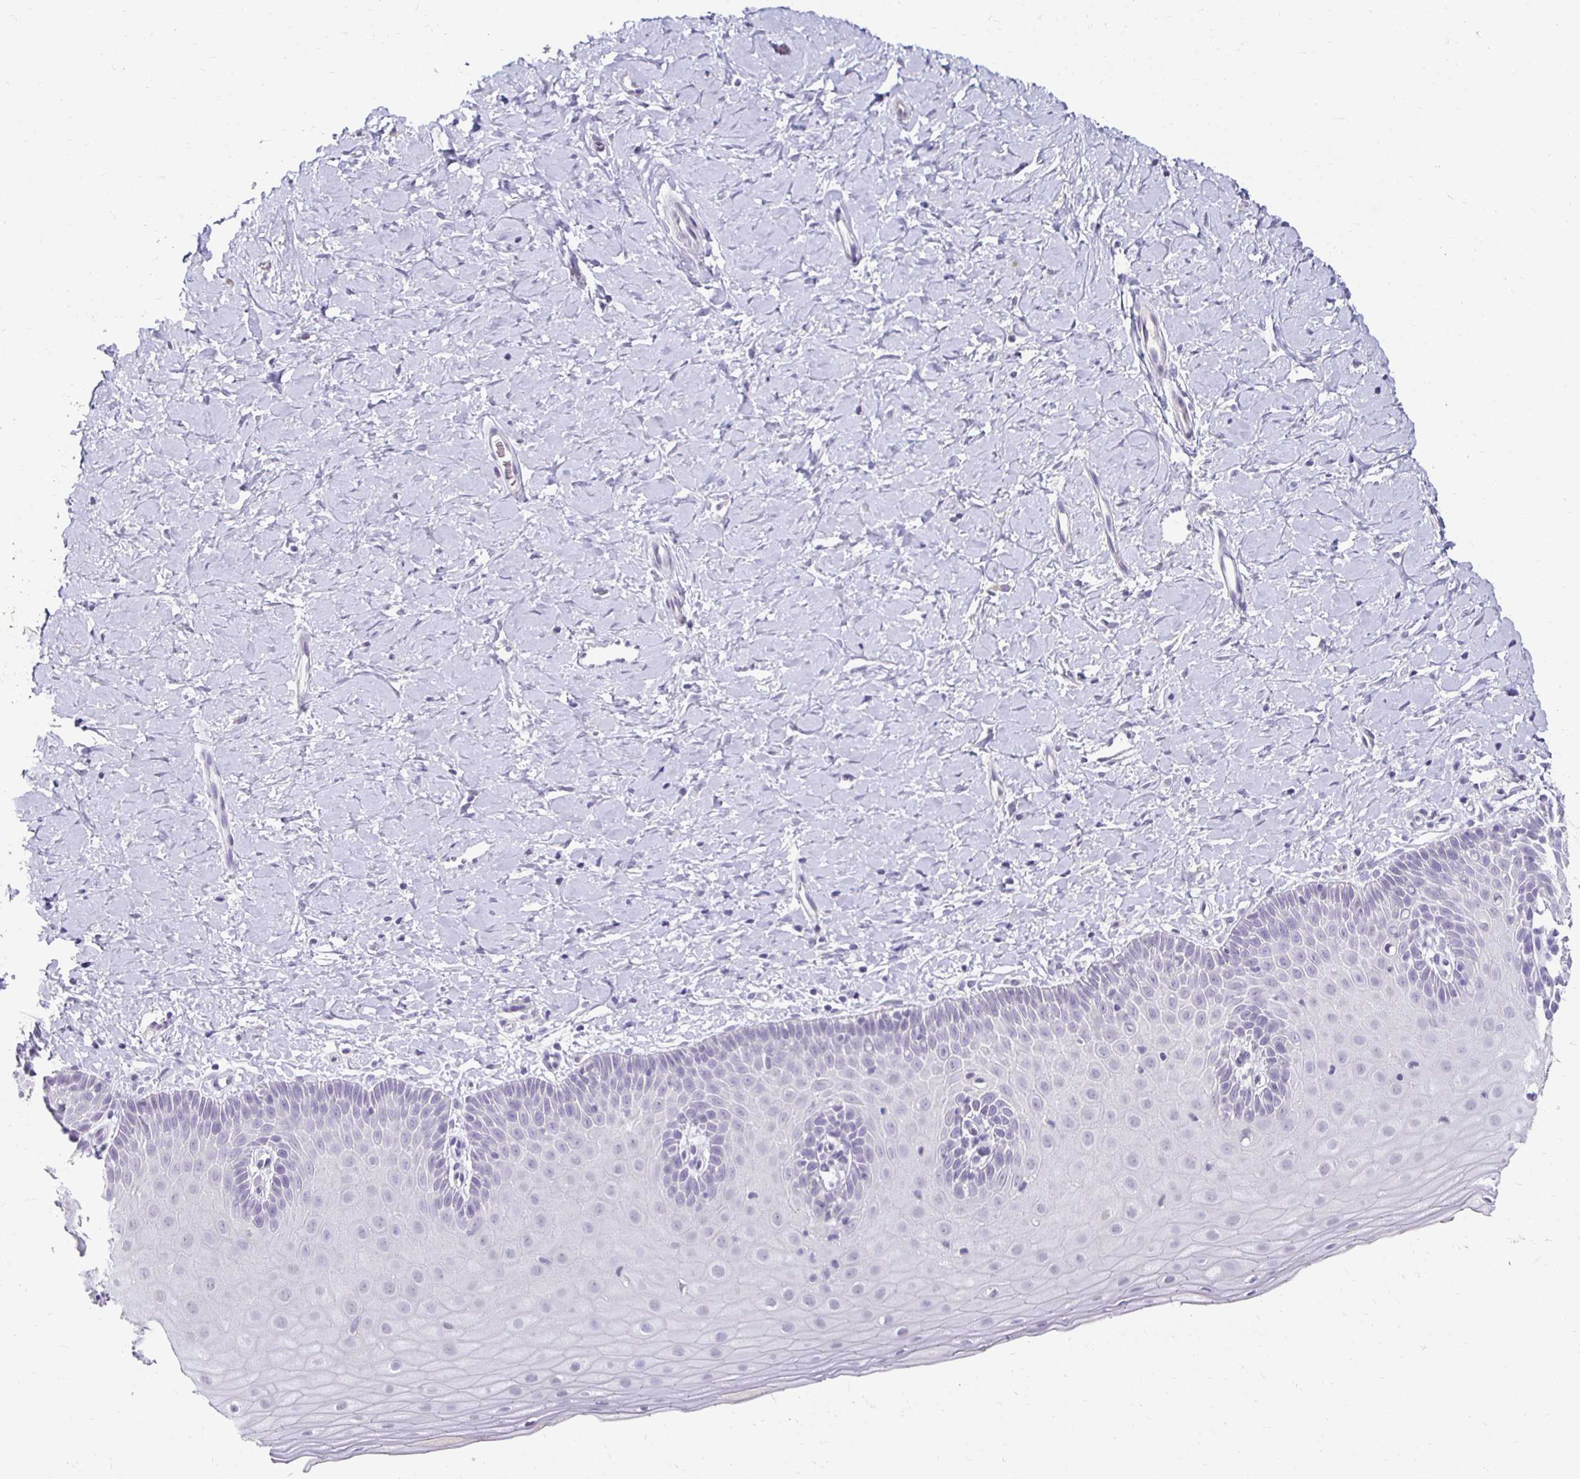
{"staining": {"intensity": "negative", "quantity": "none", "location": "none"}, "tissue": "cervix", "cell_type": "Squamous epithelial cells", "image_type": "normal", "snomed": [{"axis": "morphology", "description": "Normal tissue, NOS"}, {"axis": "topography", "description": "Cervix"}], "caption": "High magnification brightfield microscopy of normal cervix stained with DAB (3,3'-diaminobenzidine) (brown) and counterstained with hematoxylin (blue): squamous epithelial cells show no significant expression. (DAB IHC visualized using brightfield microscopy, high magnification).", "gene": "GK2", "patient": {"sex": "female", "age": 37}}